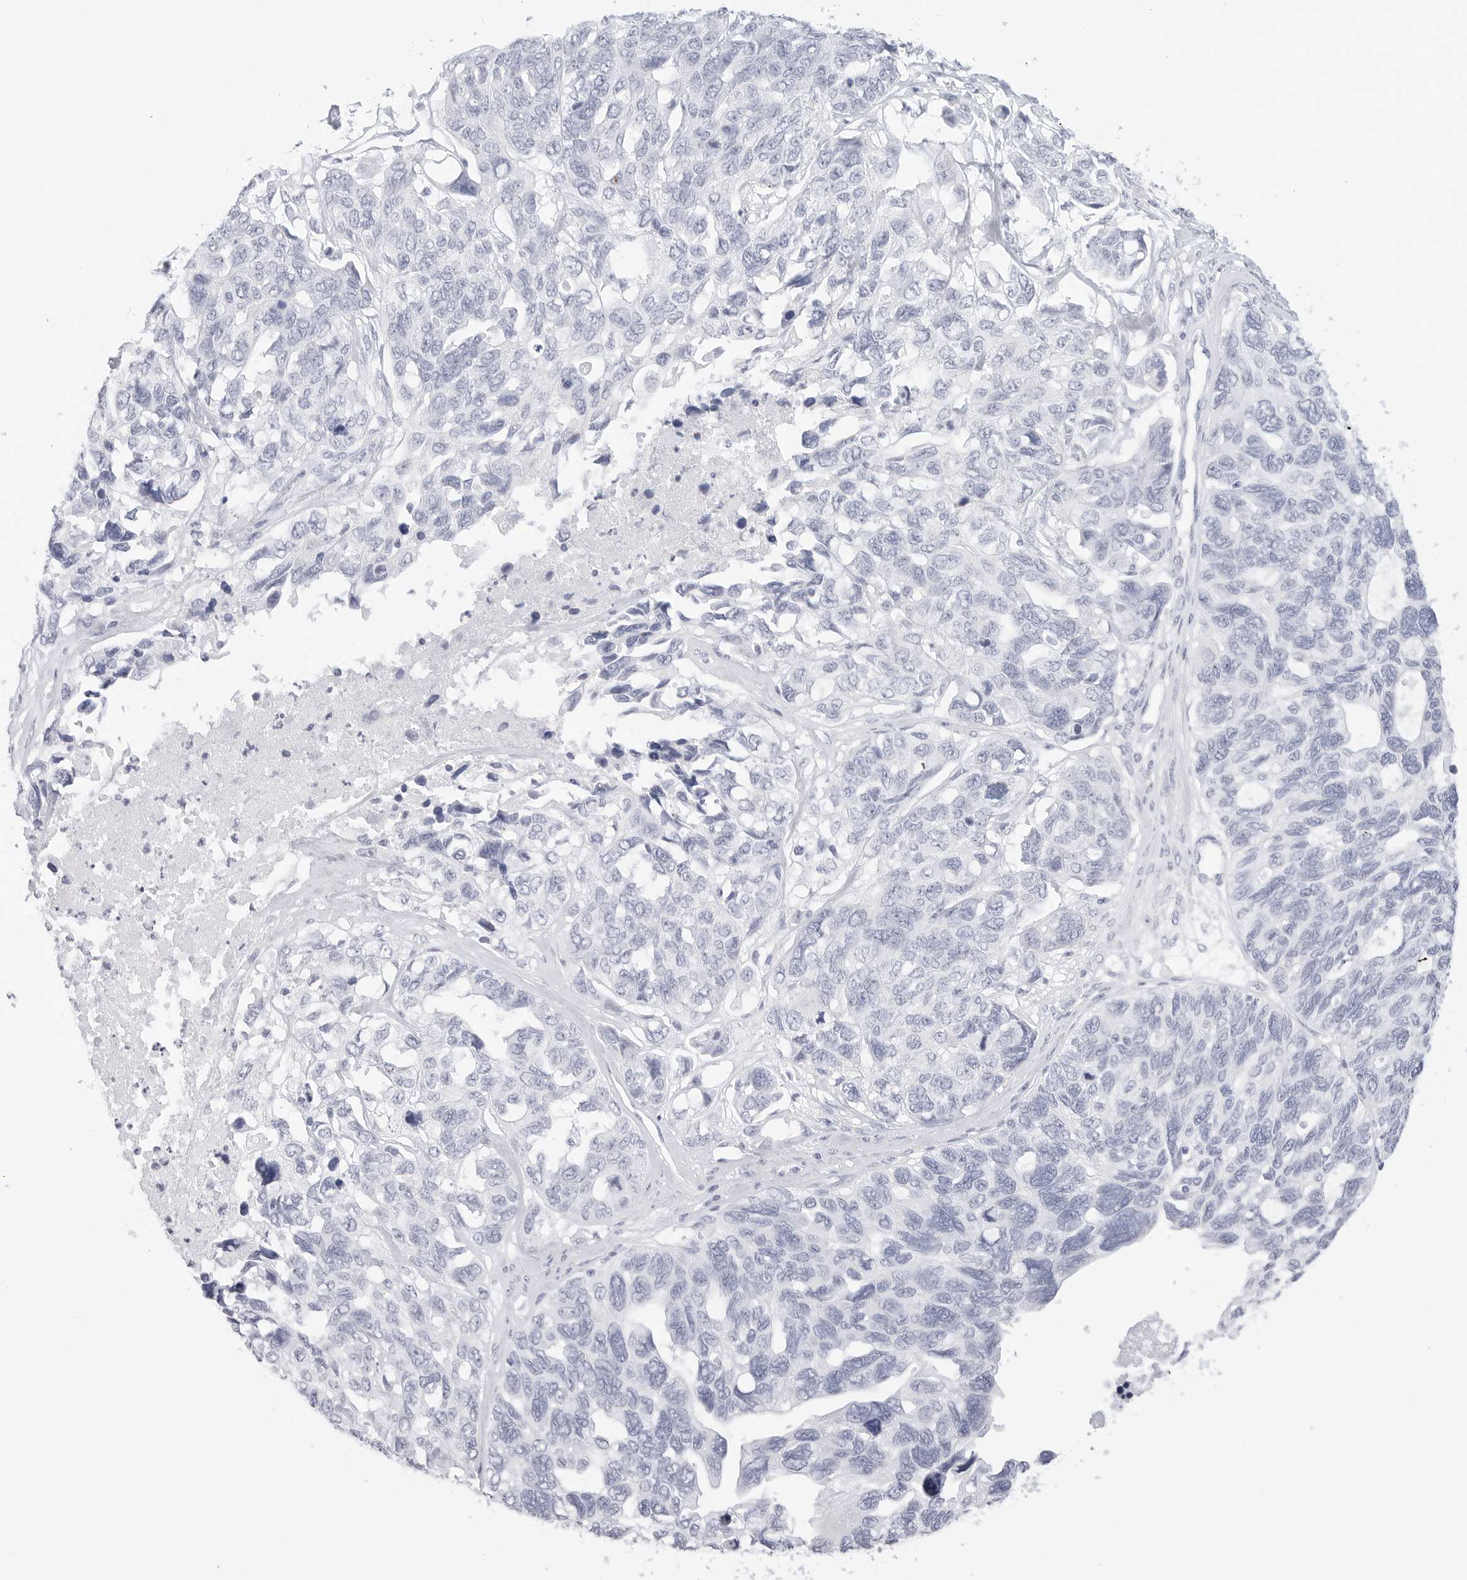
{"staining": {"intensity": "negative", "quantity": "none", "location": "none"}, "tissue": "ovarian cancer", "cell_type": "Tumor cells", "image_type": "cancer", "snomed": [{"axis": "morphology", "description": "Cystadenocarcinoma, serous, NOS"}, {"axis": "topography", "description": "Ovary"}], "caption": "IHC micrograph of neoplastic tissue: human serous cystadenocarcinoma (ovarian) stained with DAB (3,3'-diaminobenzidine) reveals no significant protein expression in tumor cells.", "gene": "TFF2", "patient": {"sex": "female", "age": 79}}